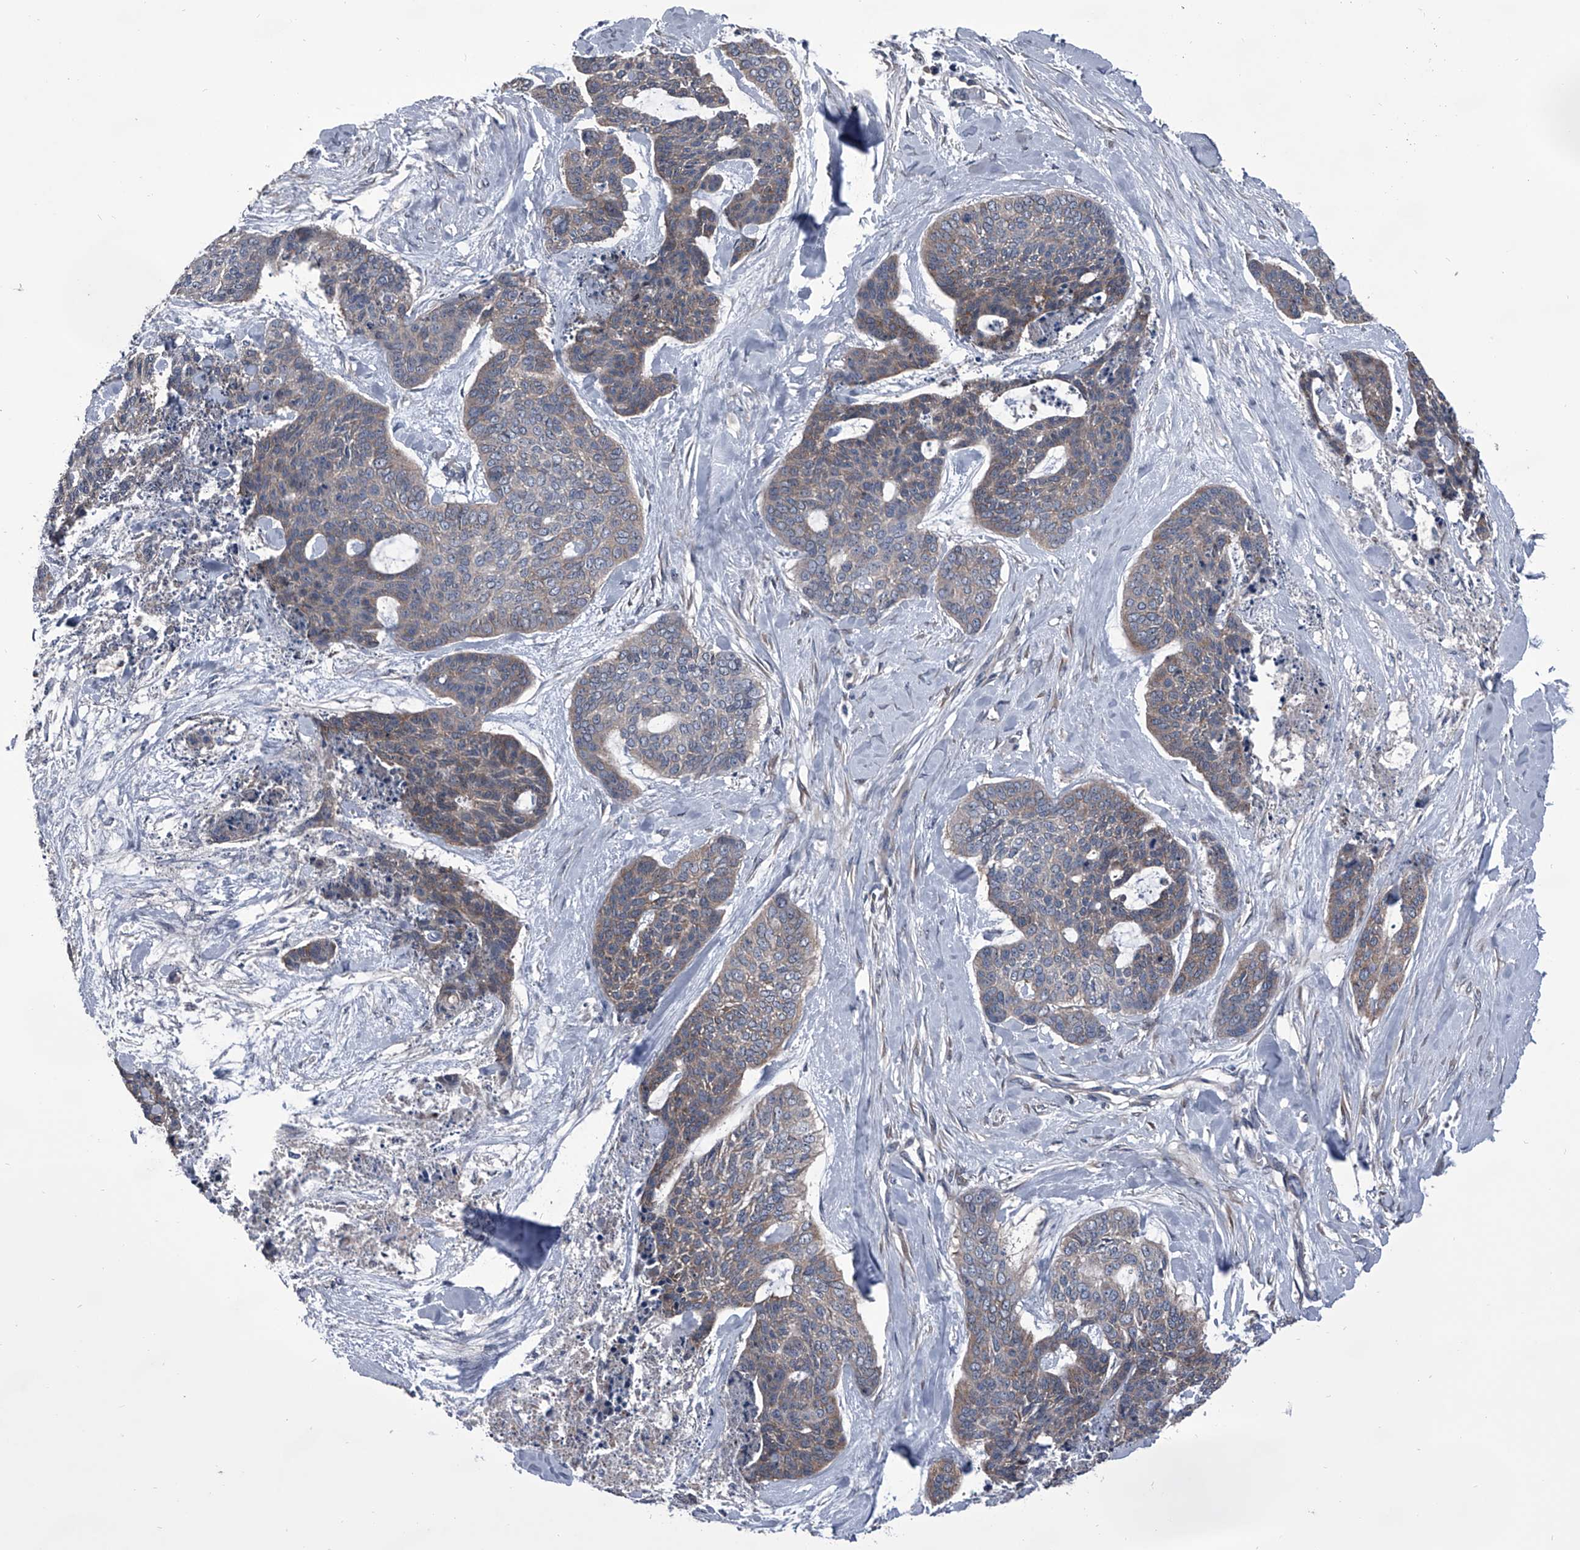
{"staining": {"intensity": "weak", "quantity": "25%-75%", "location": "cytoplasmic/membranous"}, "tissue": "skin cancer", "cell_type": "Tumor cells", "image_type": "cancer", "snomed": [{"axis": "morphology", "description": "Basal cell carcinoma"}, {"axis": "topography", "description": "Skin"}], "caption": "Skin cancer tissue reveals weak cytoplasmic/membranous expression in approximately 25%-75% of tumor cells, visualized by immunohistochemistry. The protein of interest is shown in brown color, while the nuclei are stained blue.", "gene": "PIP5K1A", "patient": {"sex": "female", "age": 64}}